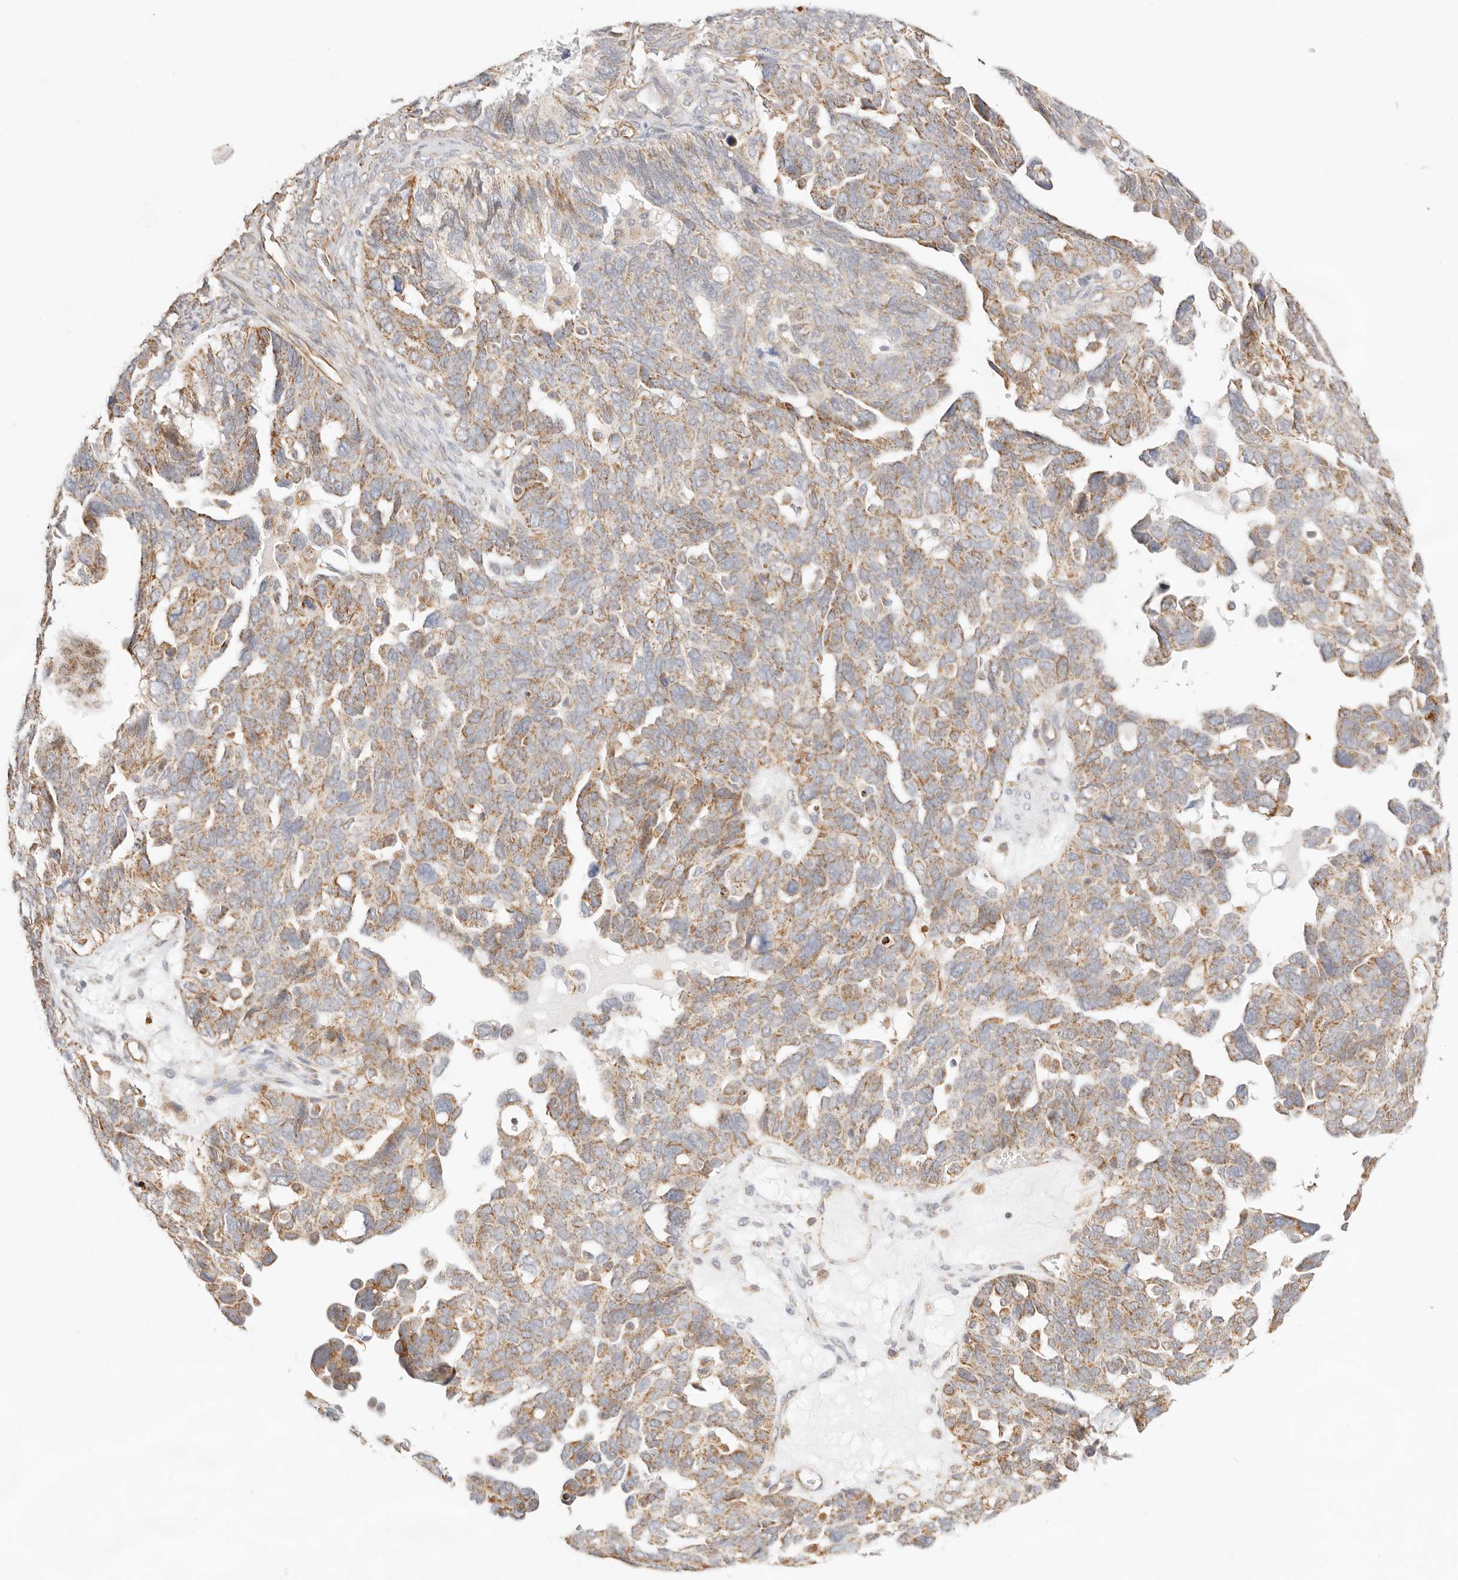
{"staining": {"intensity": "moderate", "quantity": ">75%", "location": "cytoplasmic/membranous"}, "tissue": "ovarian cancer", "cell_type": "Tumor cells", "image_type": "cancer", "snomed": [{"axis": "morphology", "description": "Cystadenocarcinoma, serous, NOS"}, {"axis": "topography", "description": "Ovary"}], "caption": "Ovarian serous cystadenocarcinoma was stained to show a protein in brown. There is medium levels of moderate cytoplasmic/membranous expression in approximately >75% of tumor cells. The protein of interest is stained brown, and the nuclei are stained in blue (DAB (3,3'-diaminobenzidine) IHC with brightfield microscopy, high magnification).", "gene": "ZC3H11A", "patient": {"sex": "female", "age": 79}}